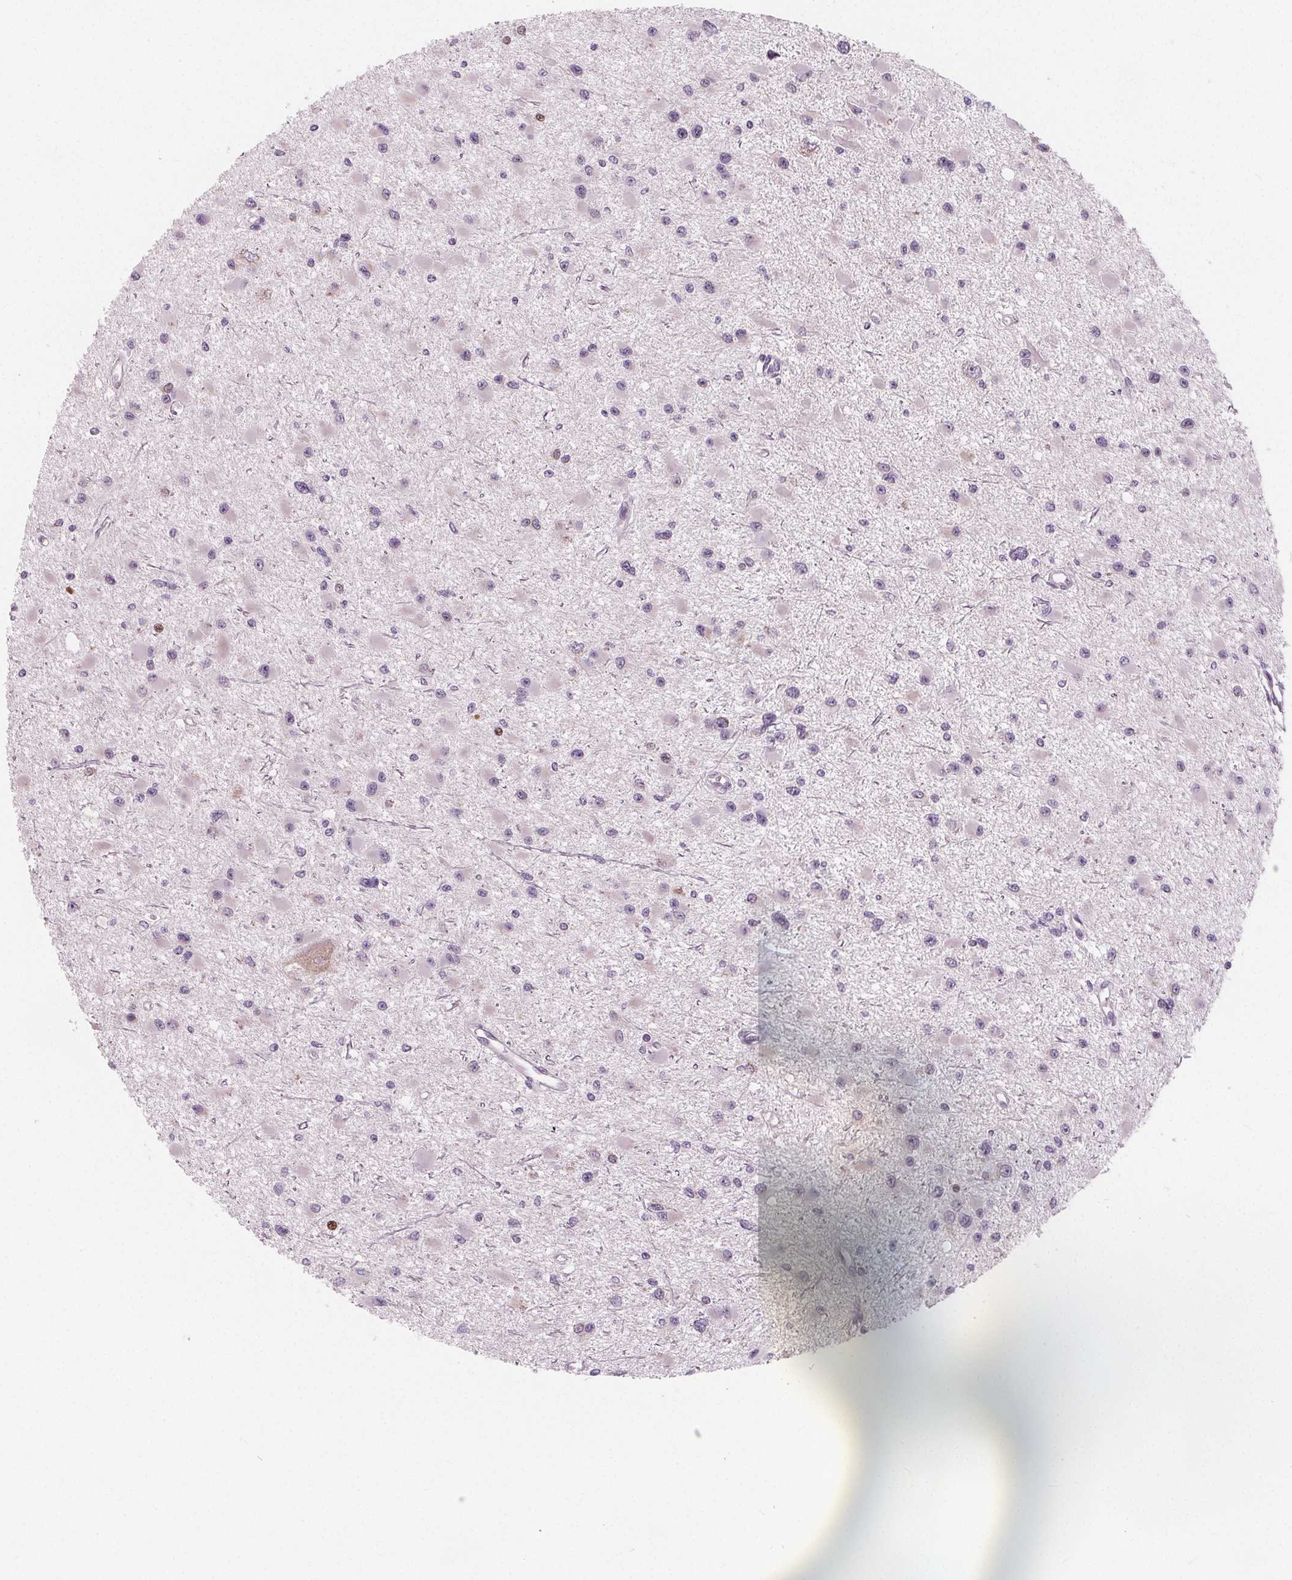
{"staining": {"intensity": "negative", "quantity": "none", "location": "none"}, "tissue": "glioma", "cell_type": "Tumor cells", "image_type": "cancer", "snomed": [{"axis": "morphology", "description": "Glioma, malignant, High grade"}, {"axis": "topography", "description": "Brain"}], "caption": "Tumor cells show no significant expression in high-grade glioma (malignant).", "gene": "NUP210L", "patient": {"sex": "male", "age": 54}}